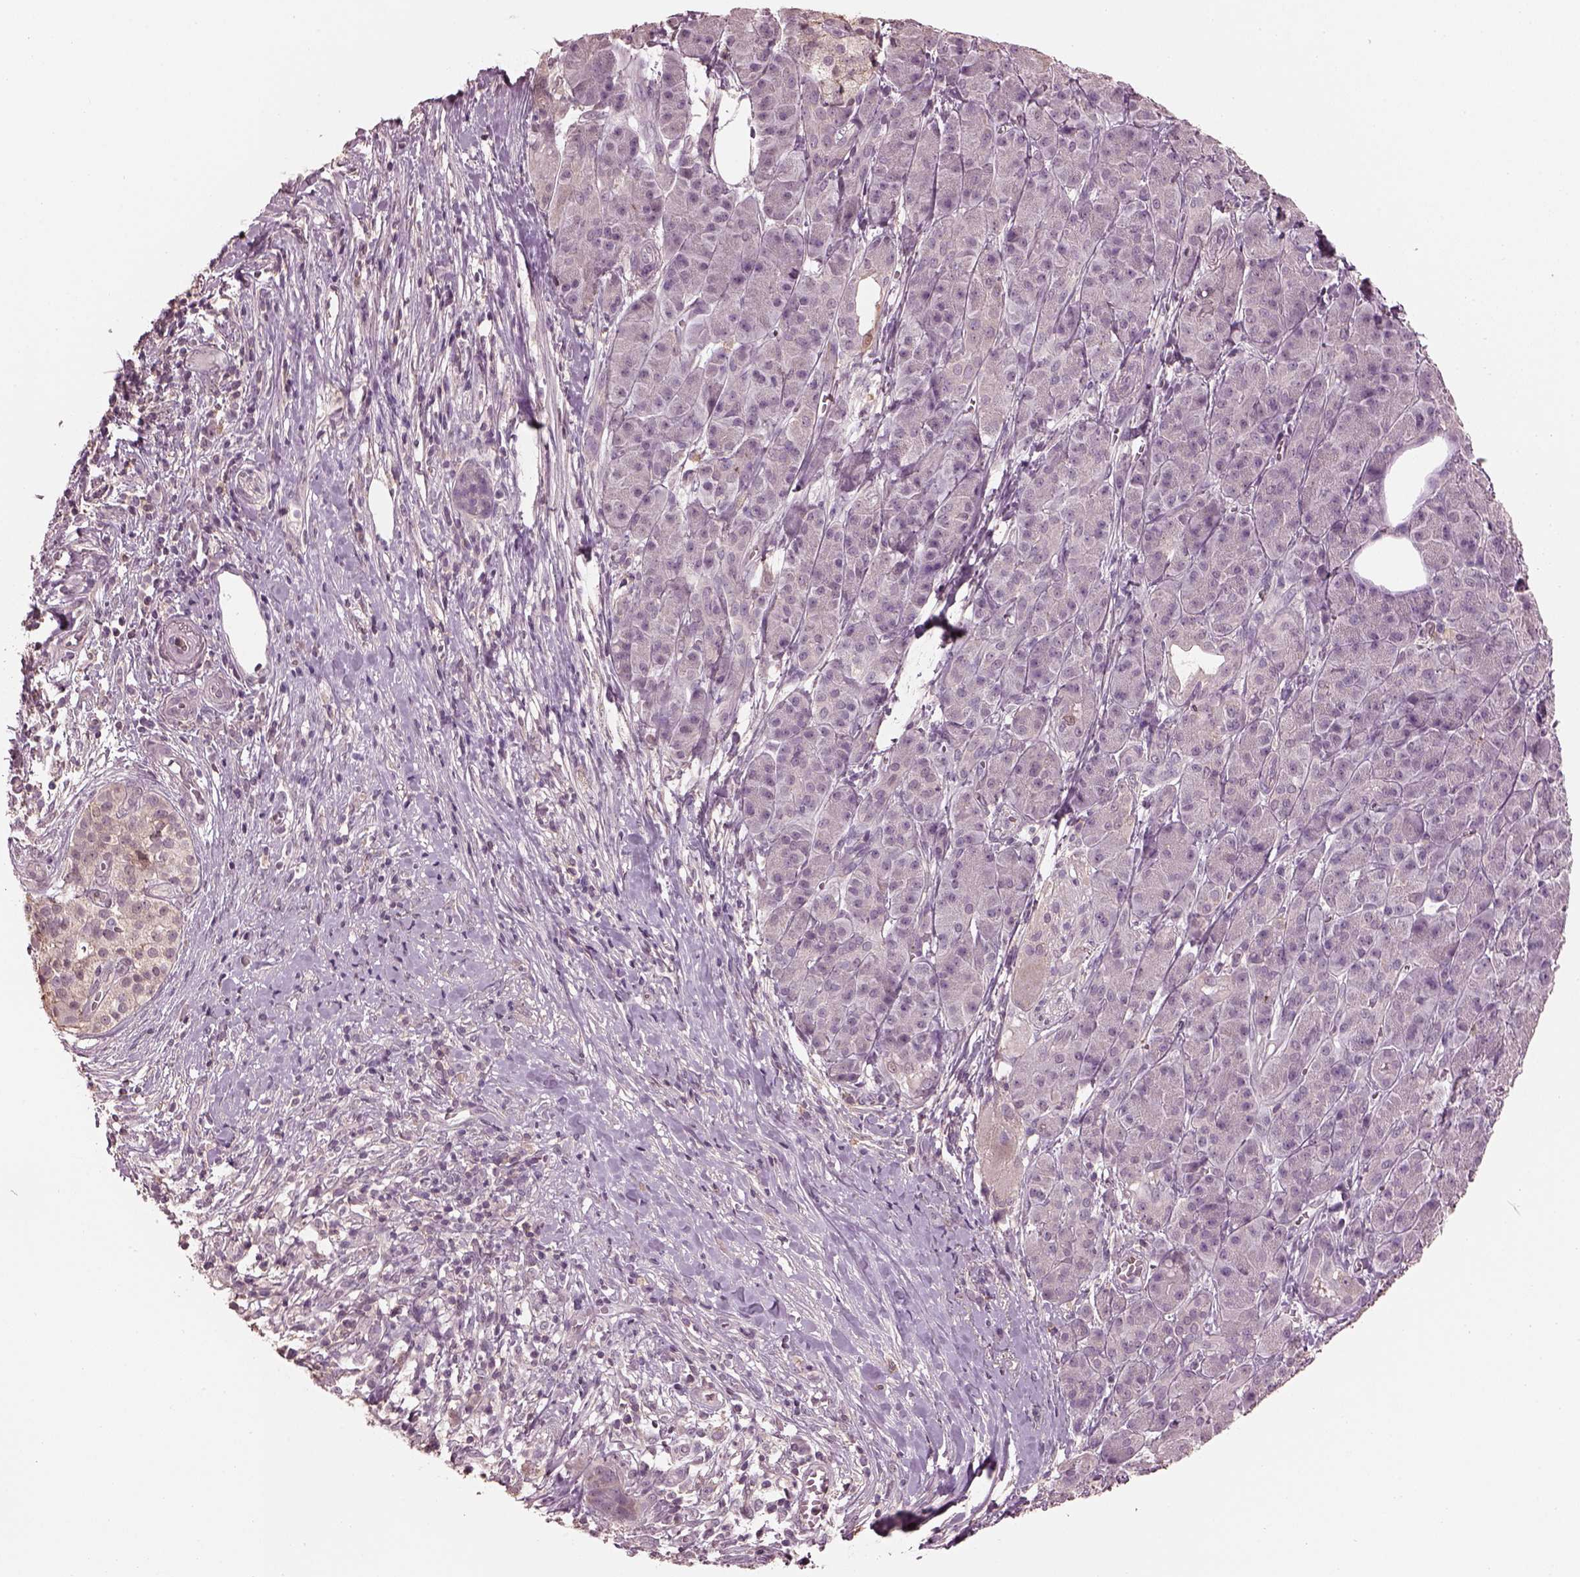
{"staining": {"intensity": "negative", "quantity": "none", "location": "none"}, "tissue": "pancreatic cancer", "cell_type": "Tumor cells", "image_type": "cancer", "snomed": [{"axis": "morphology", "description": "Adenocarcinoma, NOS"}, {"axis": "topography", "description": "Pancreas"}], "caption": "Immunohistochemistry photomicrograph of human pancreatic cancer stained for a protein (brown), which displays no staining in tumor cells.", "gene": "SRI", "patient": {"sex": "male", "age": 61}}